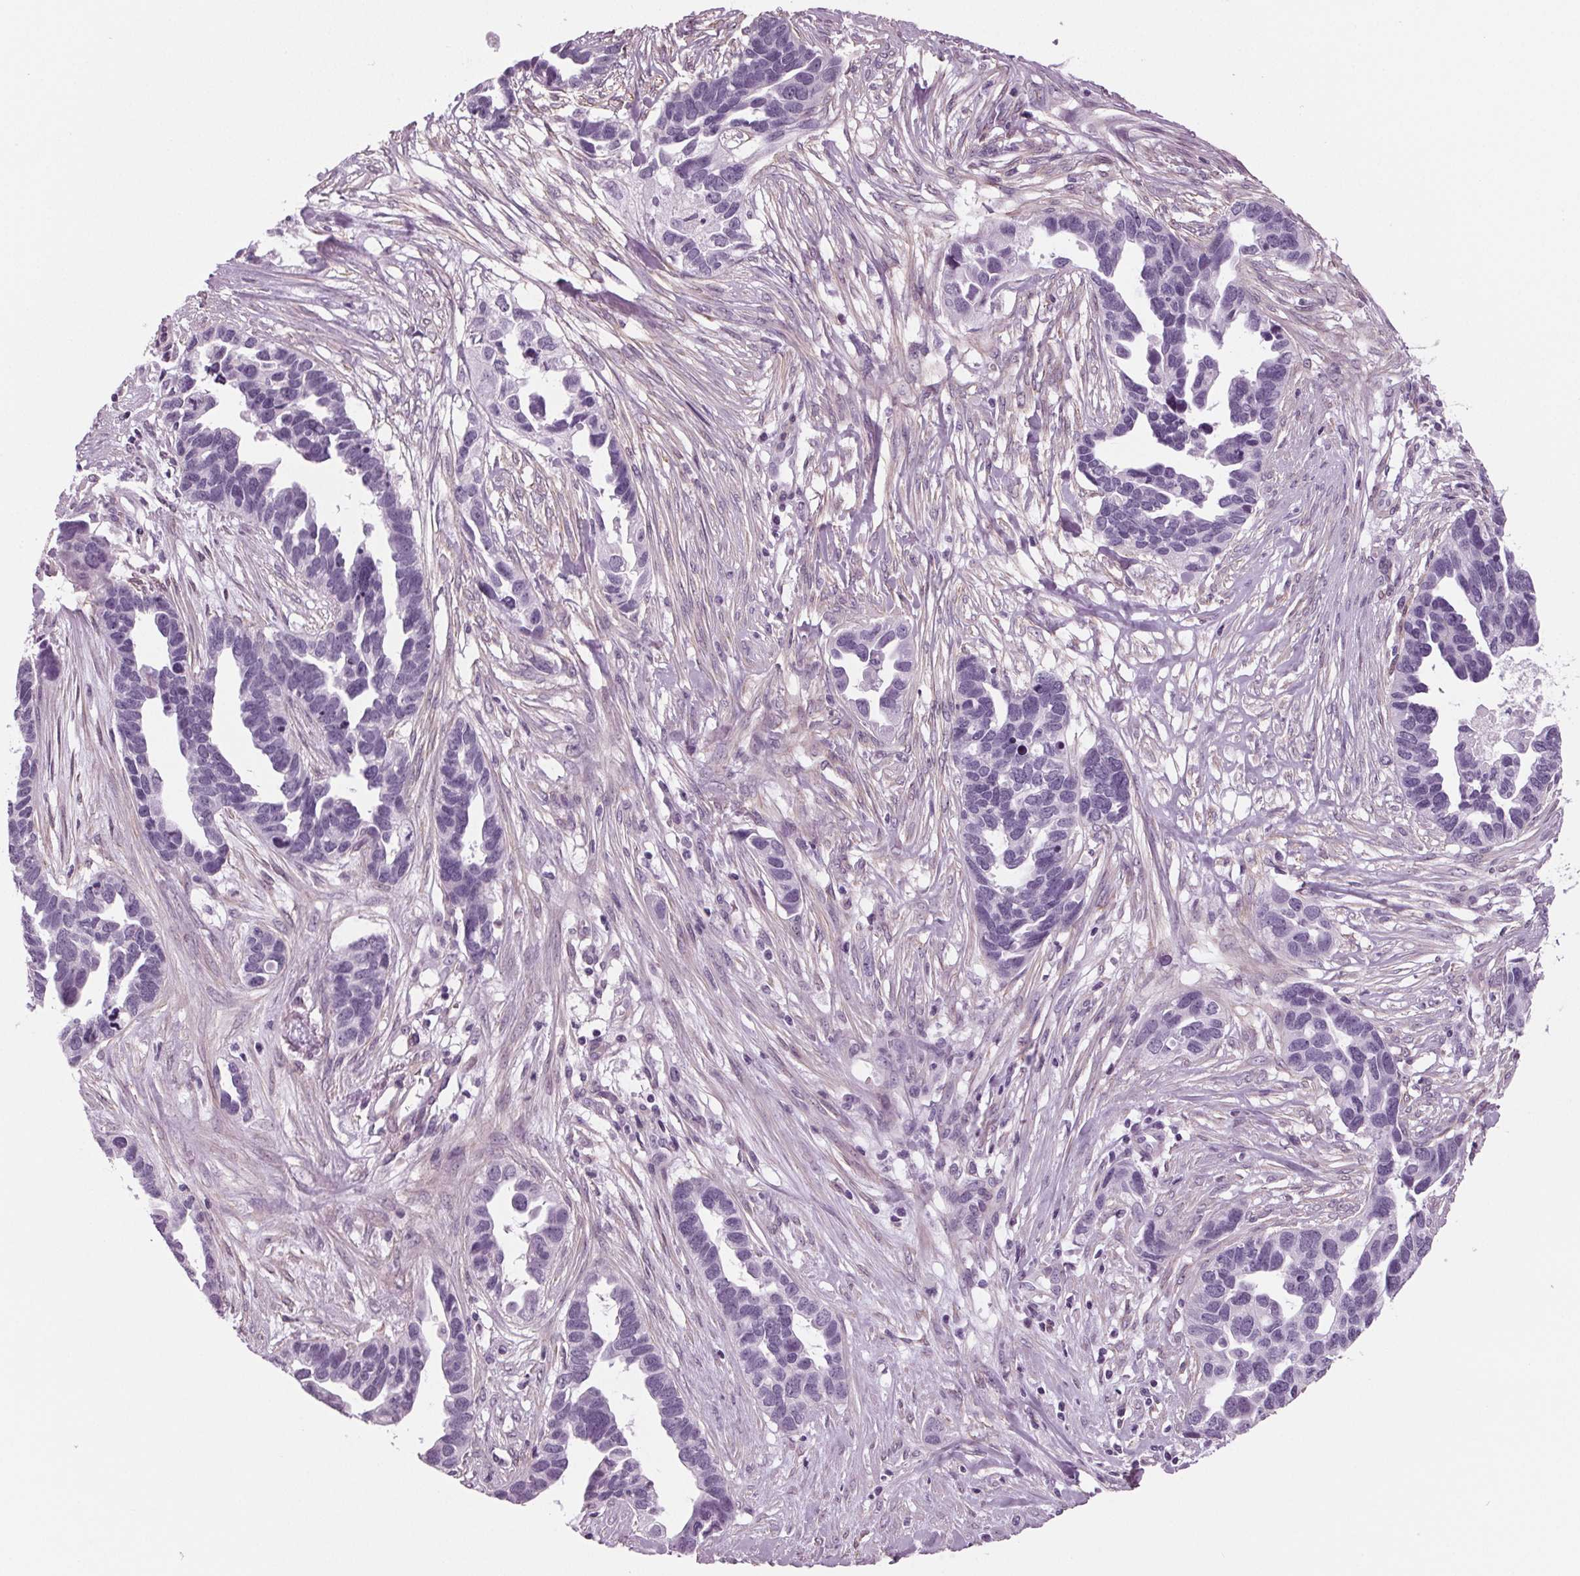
{"staining": {"intensity": "negative", "quantity": "none", "location": "none"}, "tissue": "ovarian cancer", "cell_type": "Tumor cells", "image_type": "cancer", "snomed": [{"axis": "morphology", "description": "Cystadenocarcinoma, serous, NOS"}, {"axis": "topography", "description": "Ovary"}], "caption": "Ovarian serous cystadenocarcinoma was stained to show a protein in brown. There is no significant staining in tumor cells.", "gene": "BHLHE22", "patient": {"sex": "female", "age": 54}}